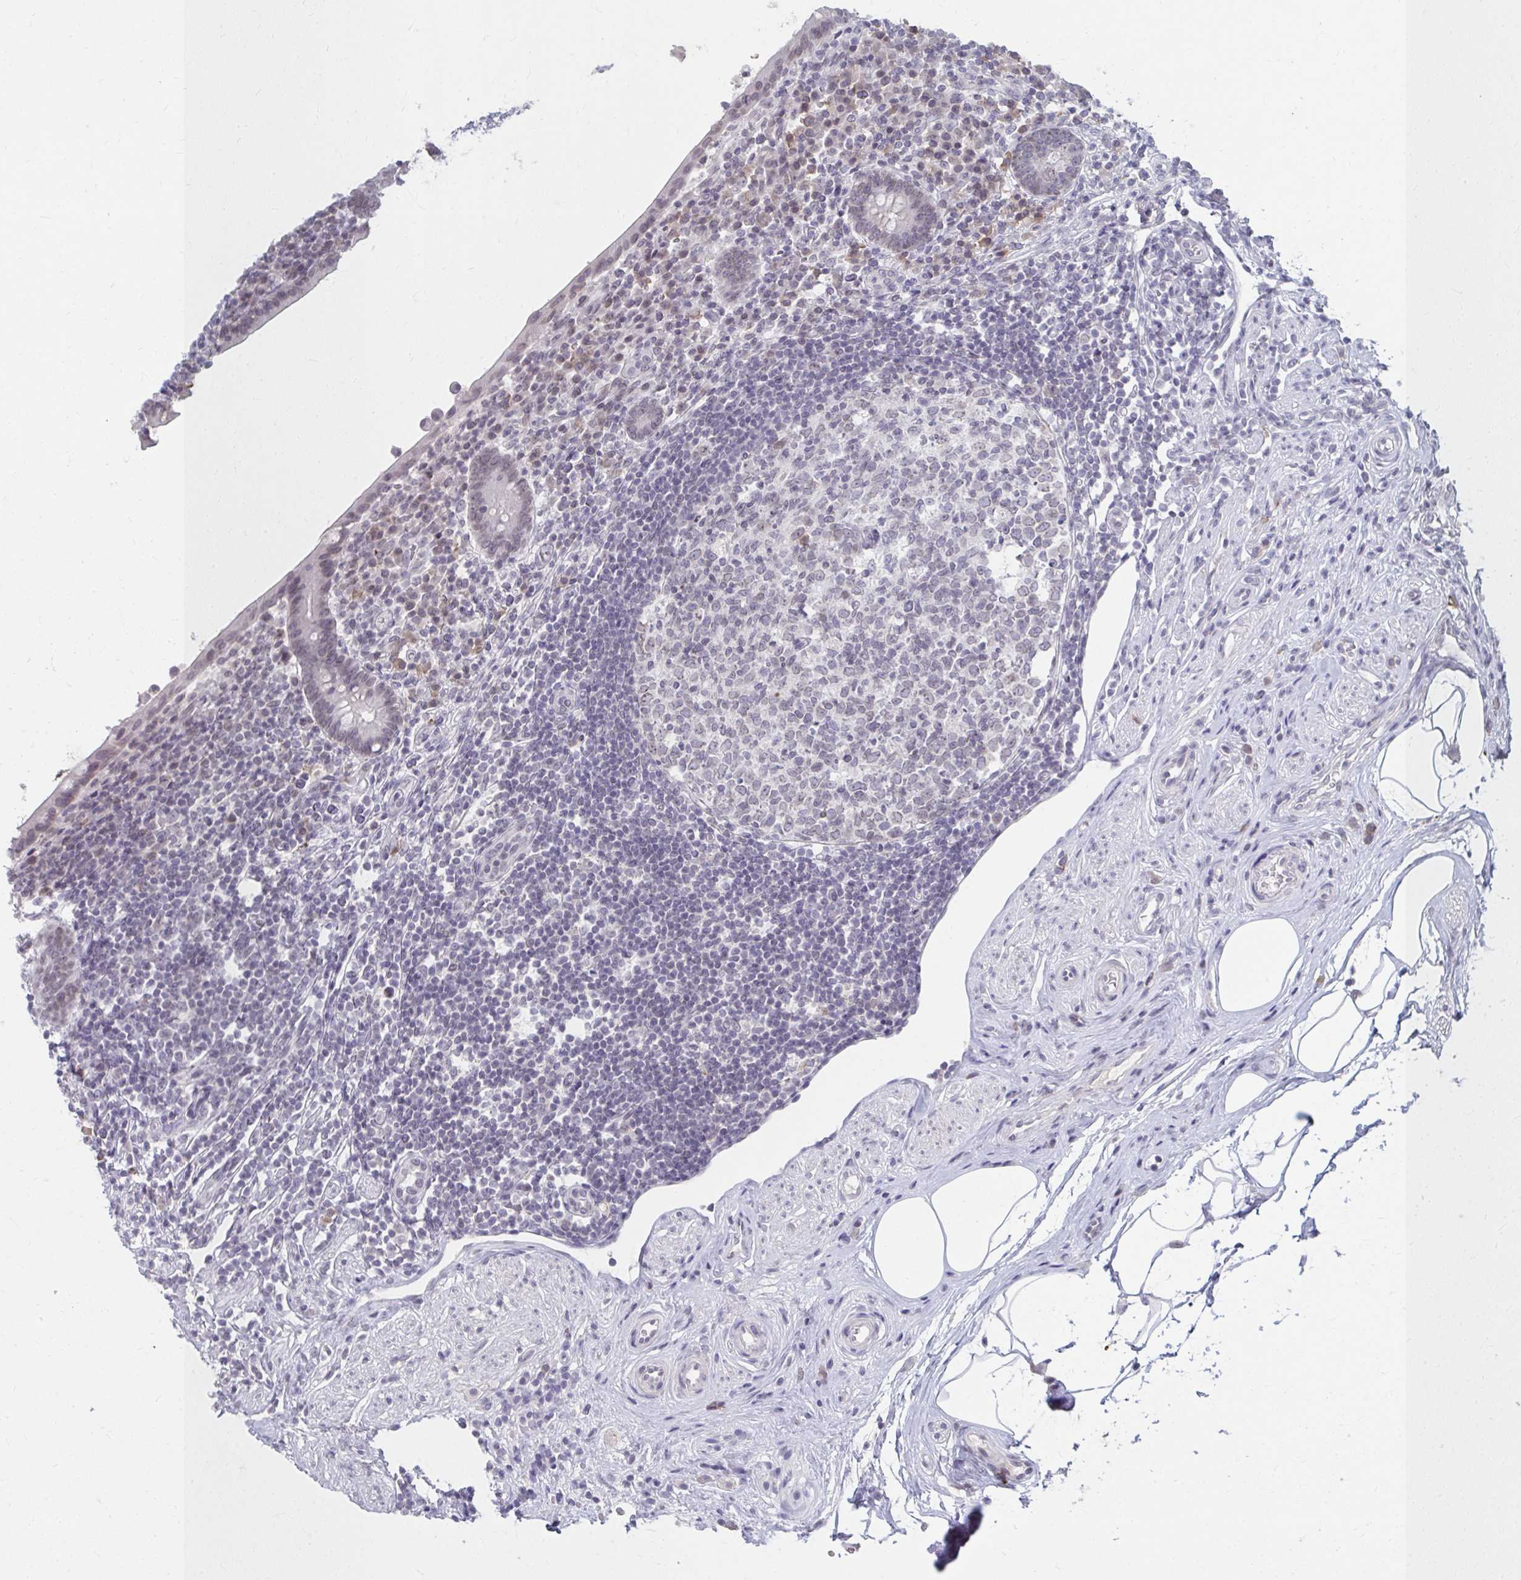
{"staining": {"intensity": "moderate", "quantity": "<25%", "location": "cytoplasmic/membranous"}, "tissue": "appendix", "cell_type": "Glandular cells", "image_type": "normal", "snomed": [{"axis": "morphology", "description": "Normal tissue, NOS"}, {"axis": "topography", "description": "Appendix"}], "caption": "Approximately <25% of glandular cells in unremarkable appendix demonstrate moderate cytoplasmic/membranous protein staining as visualized by brown immunohistochemical staining.", "gene": "NUP133", "patient": {"sex": "female", "age": 56}}